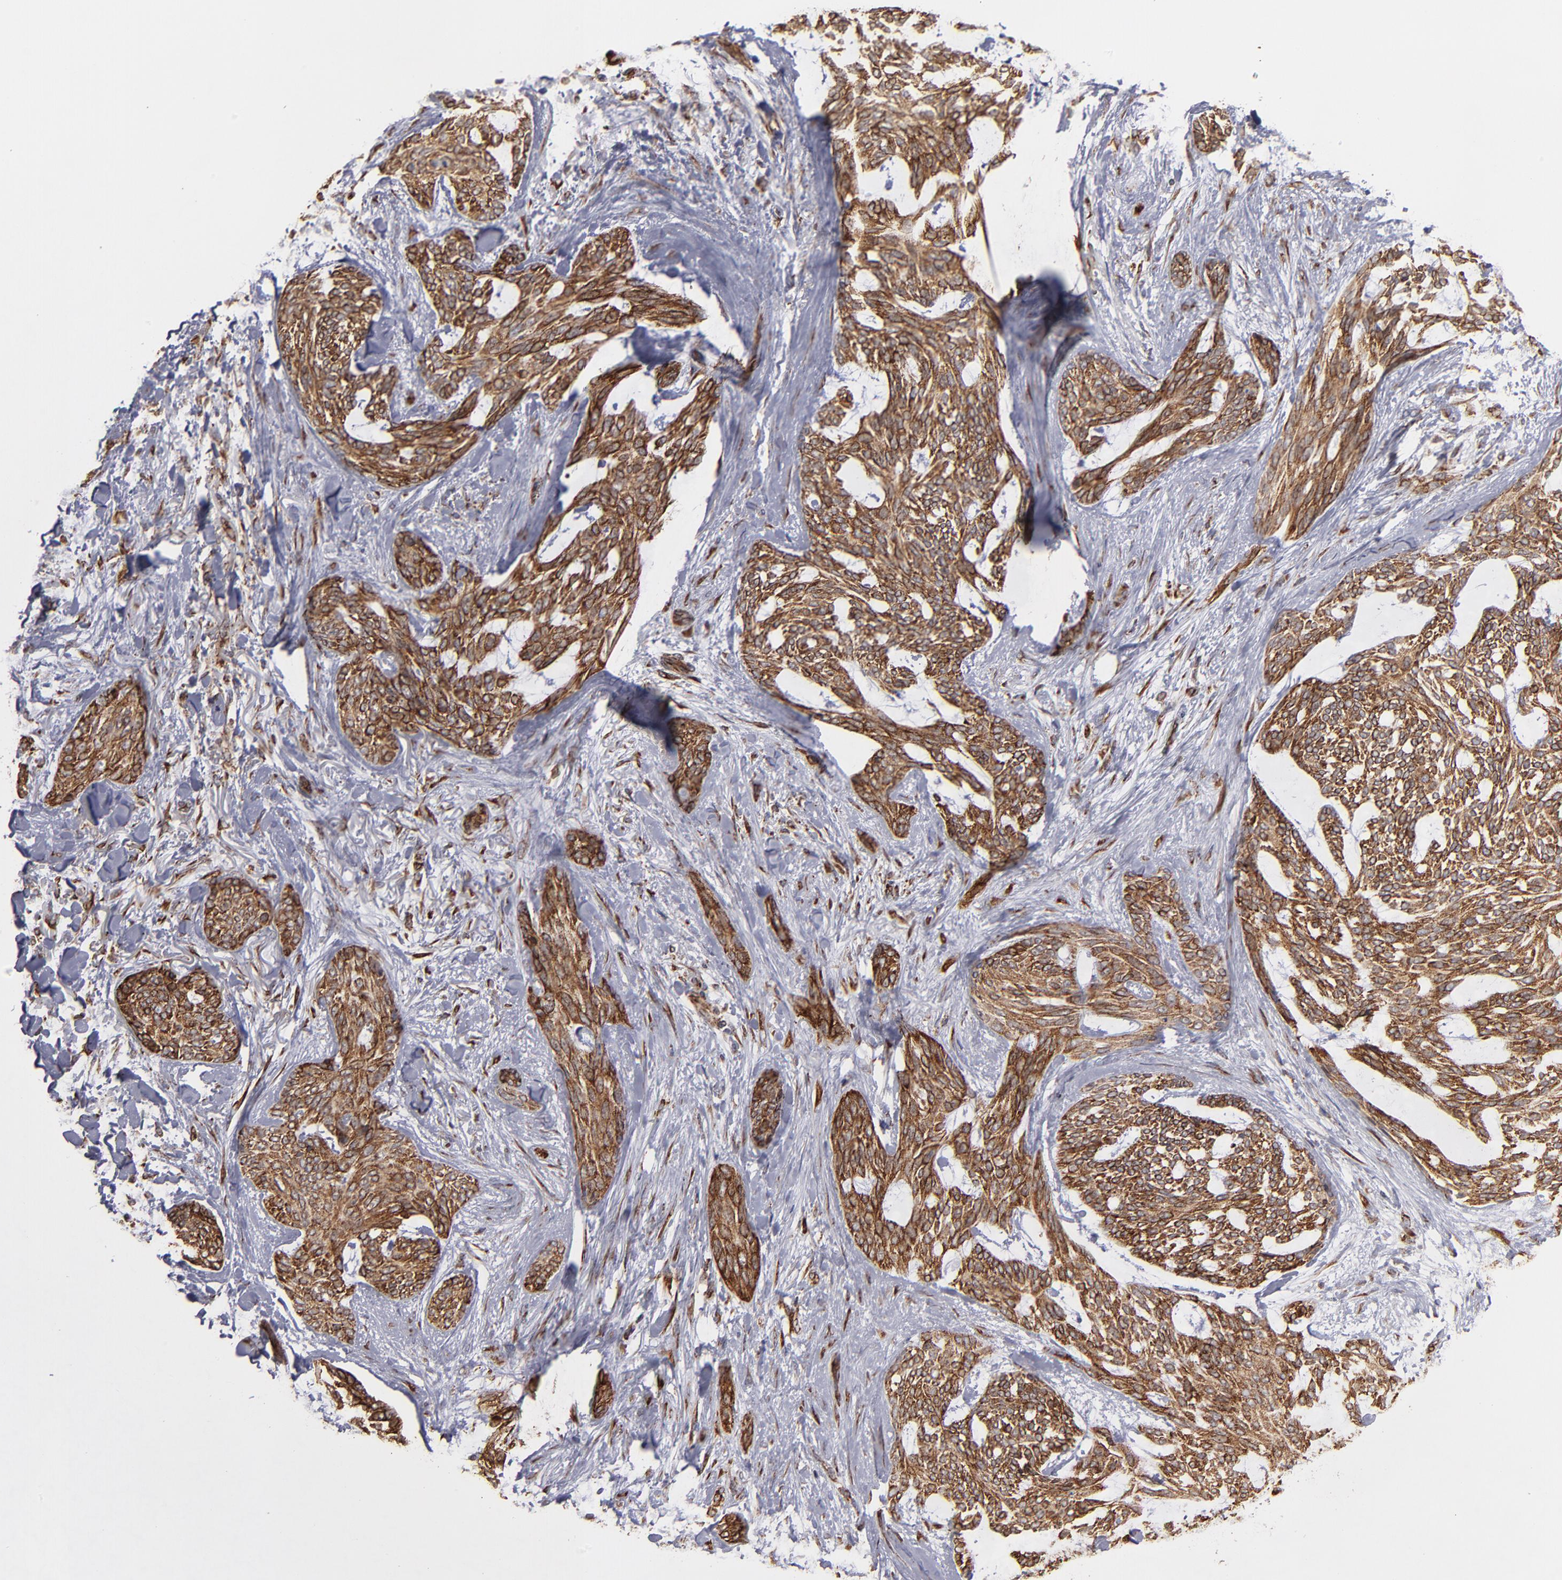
{"staining": {"intensity": "moderate", "quantity": ">75%", "location": "cytoplasmic/membranous"}, "tissue": "skin cancer", "cell_type": "Tumor cells", "image_type": "cancer", "snomed": [{"axis": "morphology", "description": "Normal tissue, NOS"}, {"axis": "morphology", "description": "Basal cell carcinoma"}, {"axis": "topography", "description": "Skin"}], "caption": "Basal cell carcinoma (skin) was stained to show a protein in brown. There is medium levels of moderate cytoplasmic/membranous staining in about >75% of tumor cells.", "gene": "KTN1", "patient": {"sex": "female", "age": 71}}